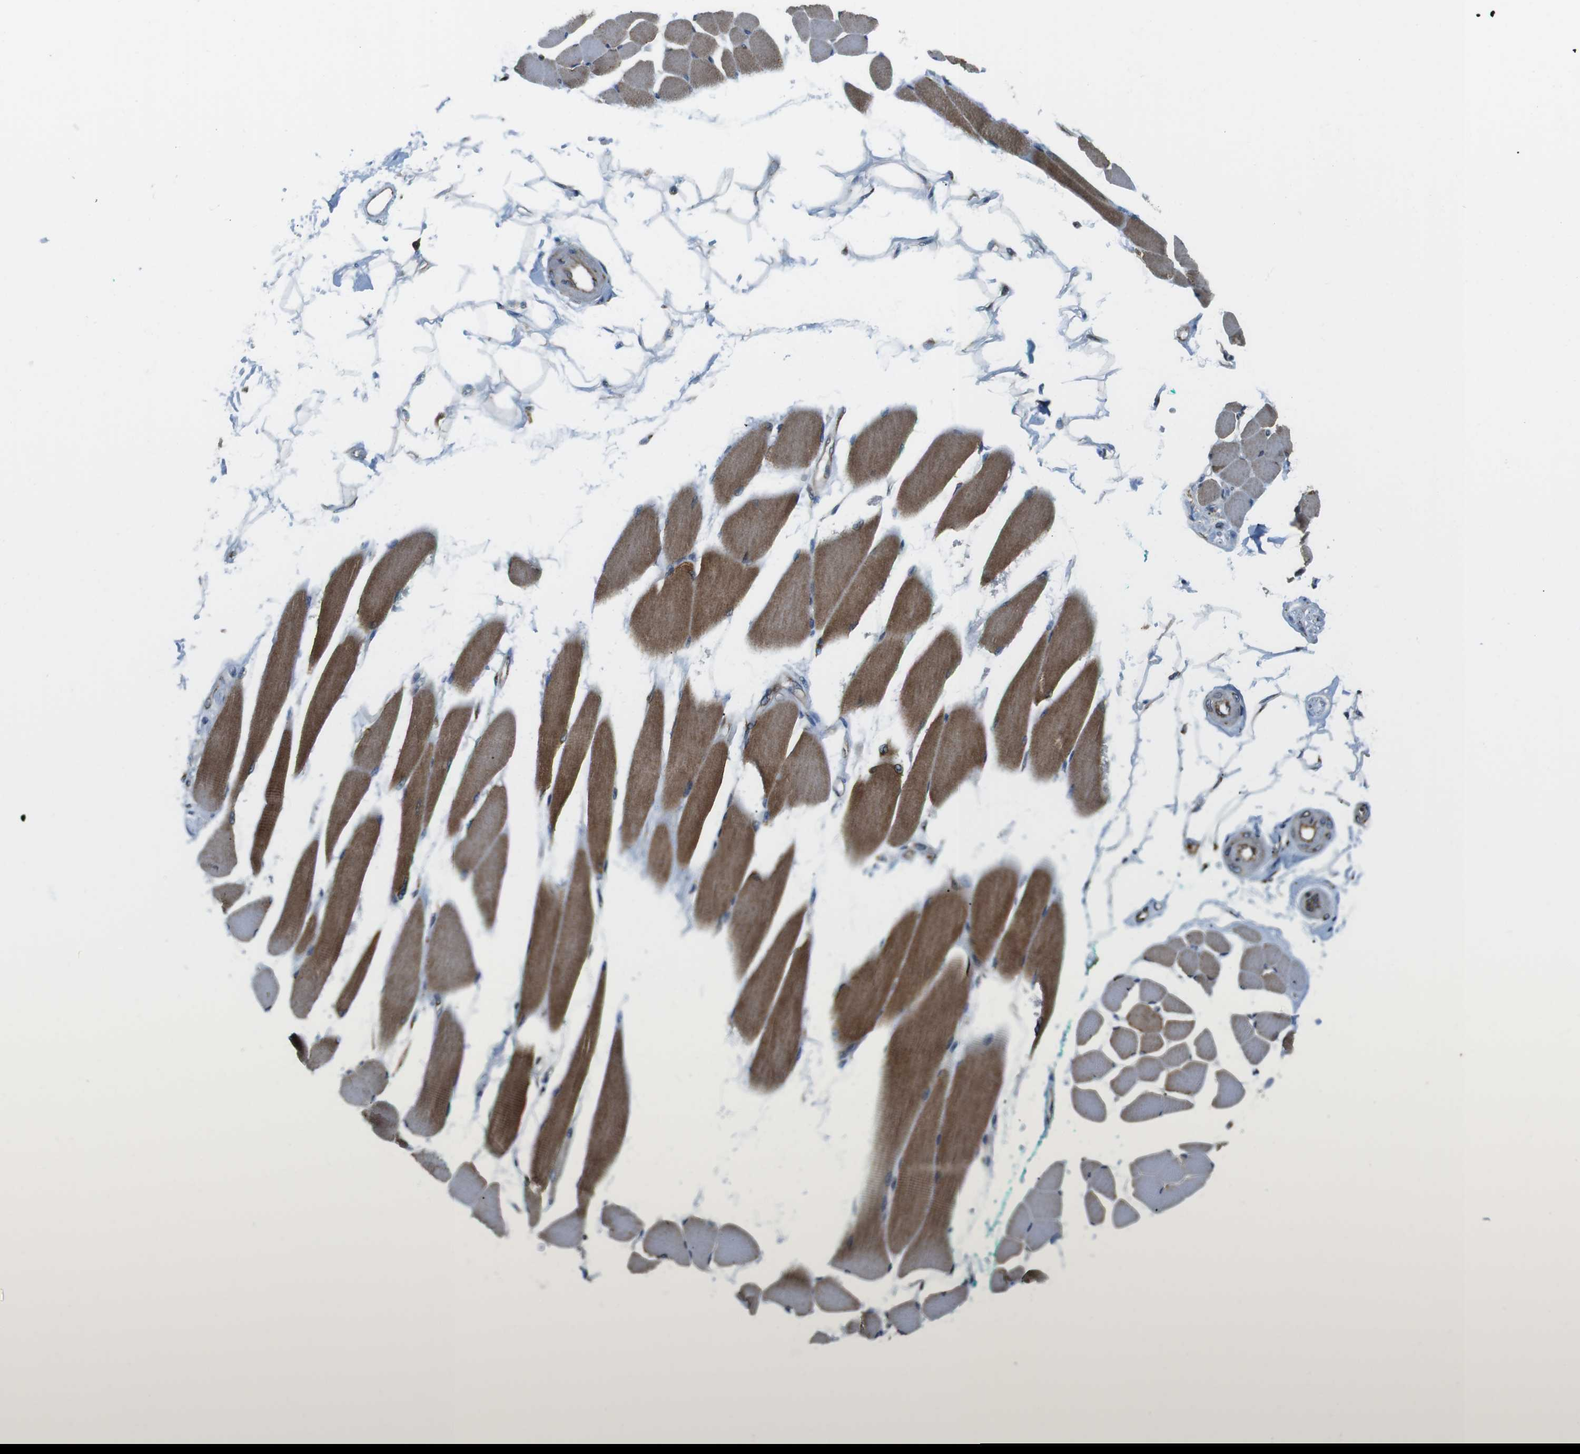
{"staining": {"intensity": "strong", "quantity": ">75%", "location": "cytoplasmic/membranous"}, "tissue": "skeletal muscle", "cell_type": "Myocytes", "image_type": "normal", "snomed": [{"axis": "morphology", "description": "Normal tissue, NOS"}, {"axis": "topography", "description": "Skeletal muscle"}, {"axis": "topography", "description": "Oral tissue"}, {"axis": "topography", "description": "Peripheral nerve tissue"}], "caption": "IHC photomicrograph of unremarkable skeletal muscle stained for a protein (brown), which exhibits high levels of strong cytoplasmic/membranous expression in approximately >75% of myocytes.", "gene": "TMEM143", "patient": {"sex": "female", "age": 84}}